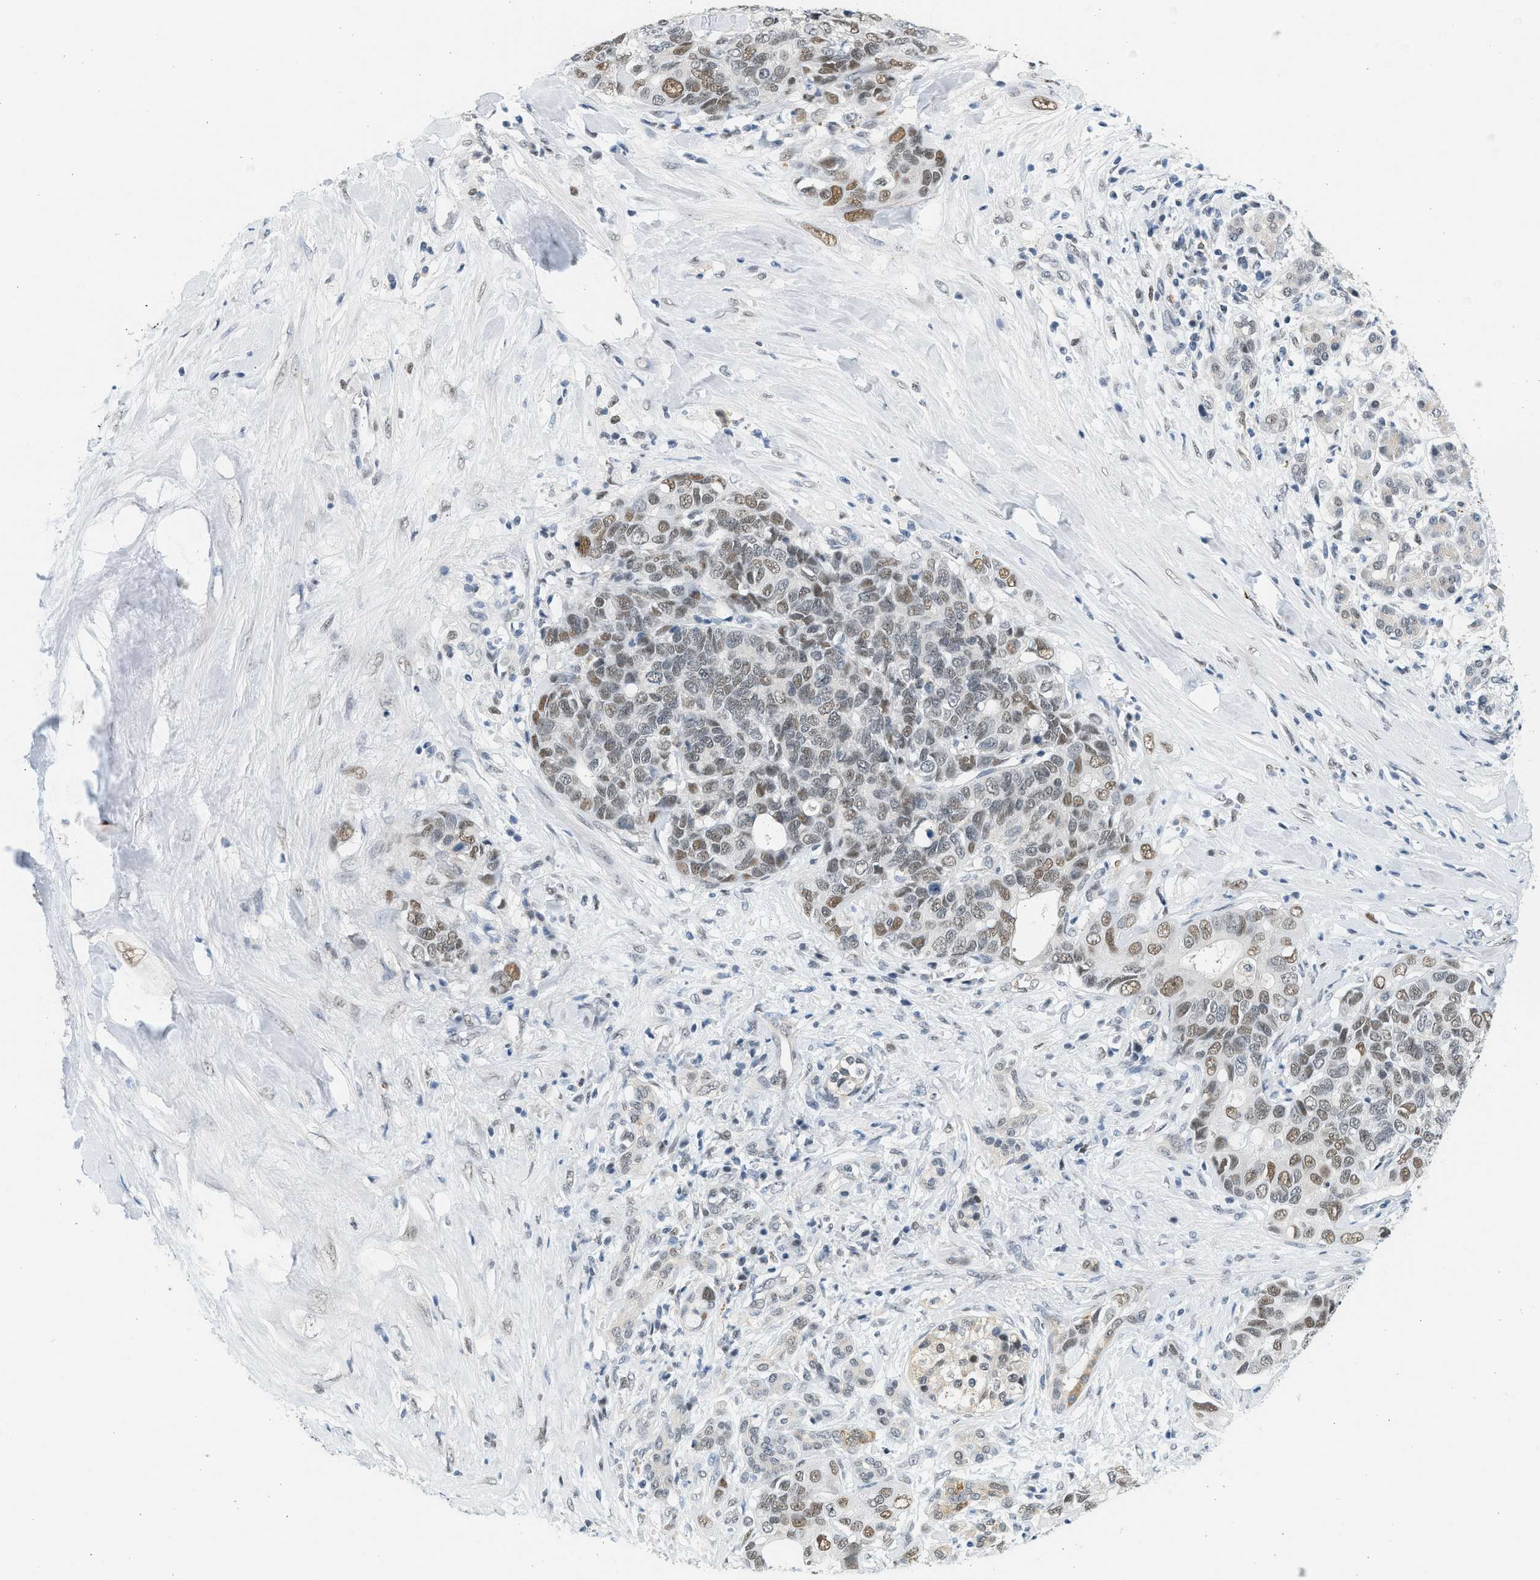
{"staining": {"intensity": "weak", "quantity": "25%-75%", "location": "nuclear"}, "tissue": "pancreatic cancer", "cell_type": "Tumor cells", "image_type": "cancer", "snomed": [{"axis": "morphology", "description": "Adenocarcinoma, NOS"}, {"axis": "topography", "description": "Pancreas"}], "caption": "Immunohistochemistry (IHC) (DAB) staining of human pancreatic cancer reveals weak nuclear protein expression in about 25%-75% of tumor cells. (DAB (3,3'-diaminobenzidine) = brown stain, brightfield microscopy at high magnification).", "gene": "HIPK1", "patient": {"sex": "female", "age": 56}}